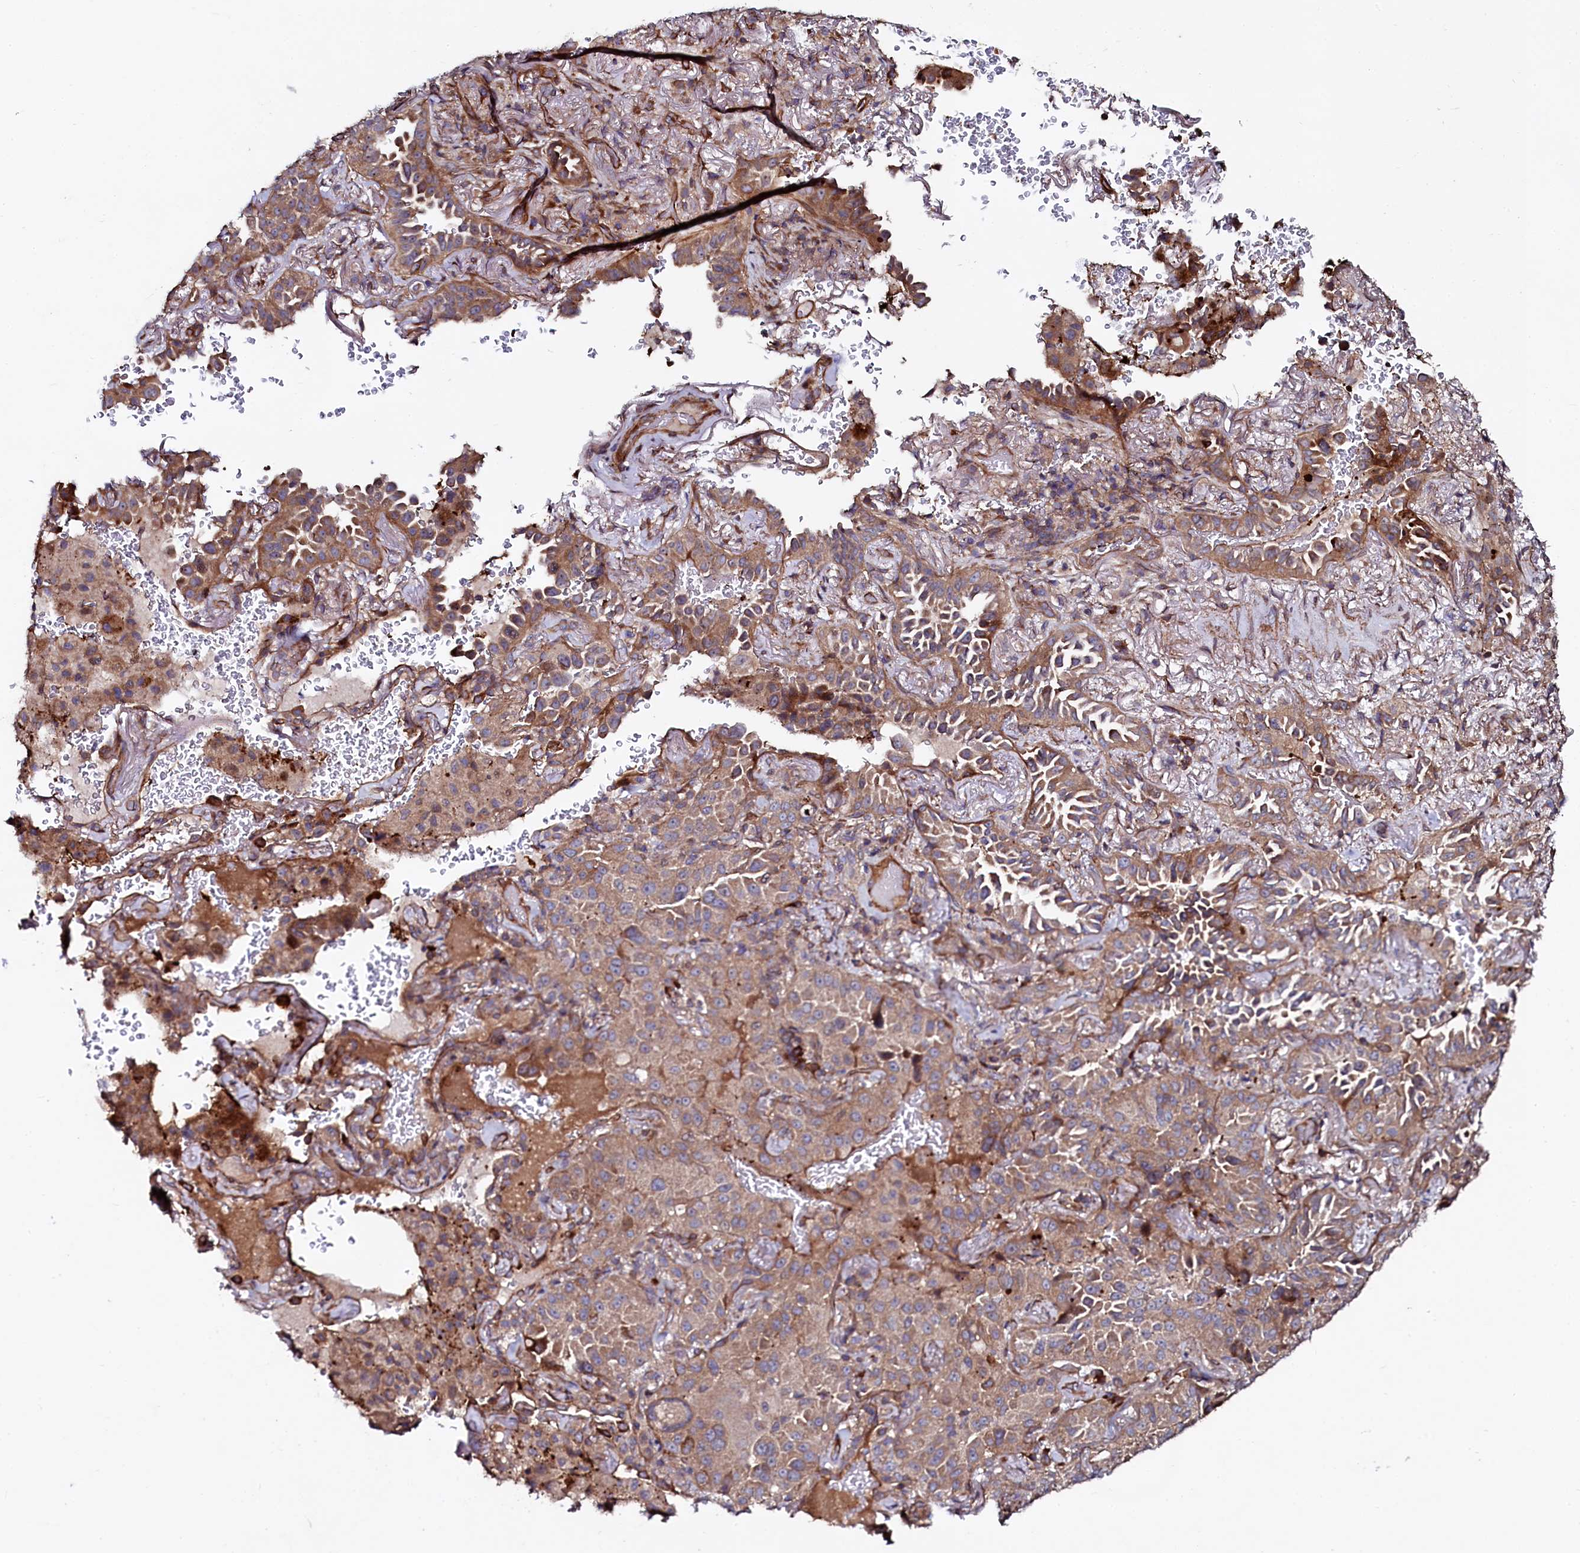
{"staining": {"intensity": "moderate", "quantity": ">75%", "location": "cytoplasmic/membranous"}, "tissue": "lung cancer", "cell_type": "Tumor cells", "image_type": "cancer", "snomed": [{"axis": "morphology", "description": "Adenocarcinoma, NOS"}, {"axis": "topography", "description": "Lung"}], "caption": "Moderate cytoplasmic/membranous positivity for a protein is appreciated in approximately >75% of tumor cells of lung cancer (adenocarcinoma) using immunohistochemistry.", "gene": "USPL1", "patient": {"sex": "female", "age": 69}}